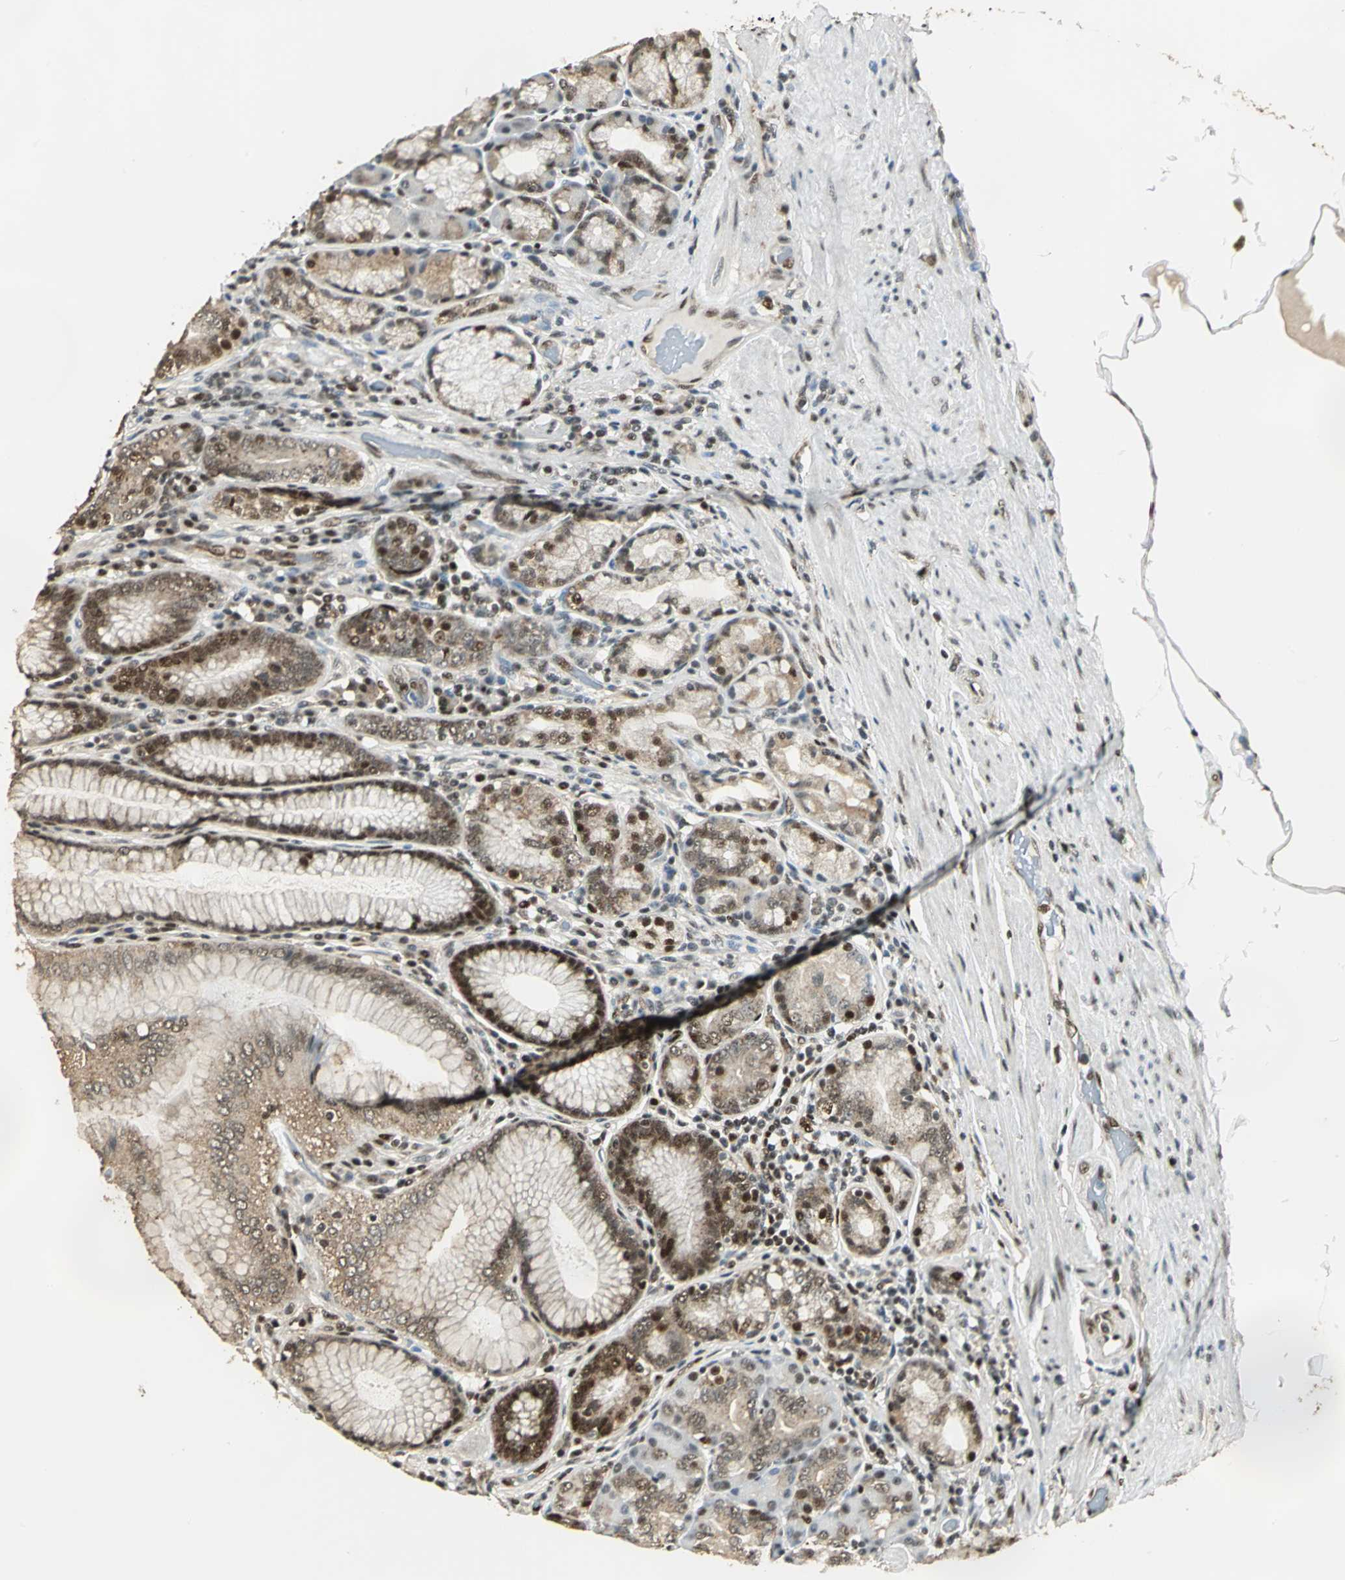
{"staining": {"intensity": "moderate", "quantity": ">75%", "location": "cytoplasmic/membranous,nuclear"}, "tissue": "stomach", "cell_type": "Glandular cells", "image_type": "normal", "snomed": [{"axis": "morphology", "description": "Normal tissue, NOS"}, {"axis": "topography", "description": "Stomach, lower"}], "caption": "The image displays a brown stain indicating the presence of a protein in the cytoplasmic/membranous,nuclear of glandular cells in stomach. The protein is shown in brown color, while the nuclei are stained blue.", "gene": "DDX5", "patient": {"sex": "female", "age": 76}}